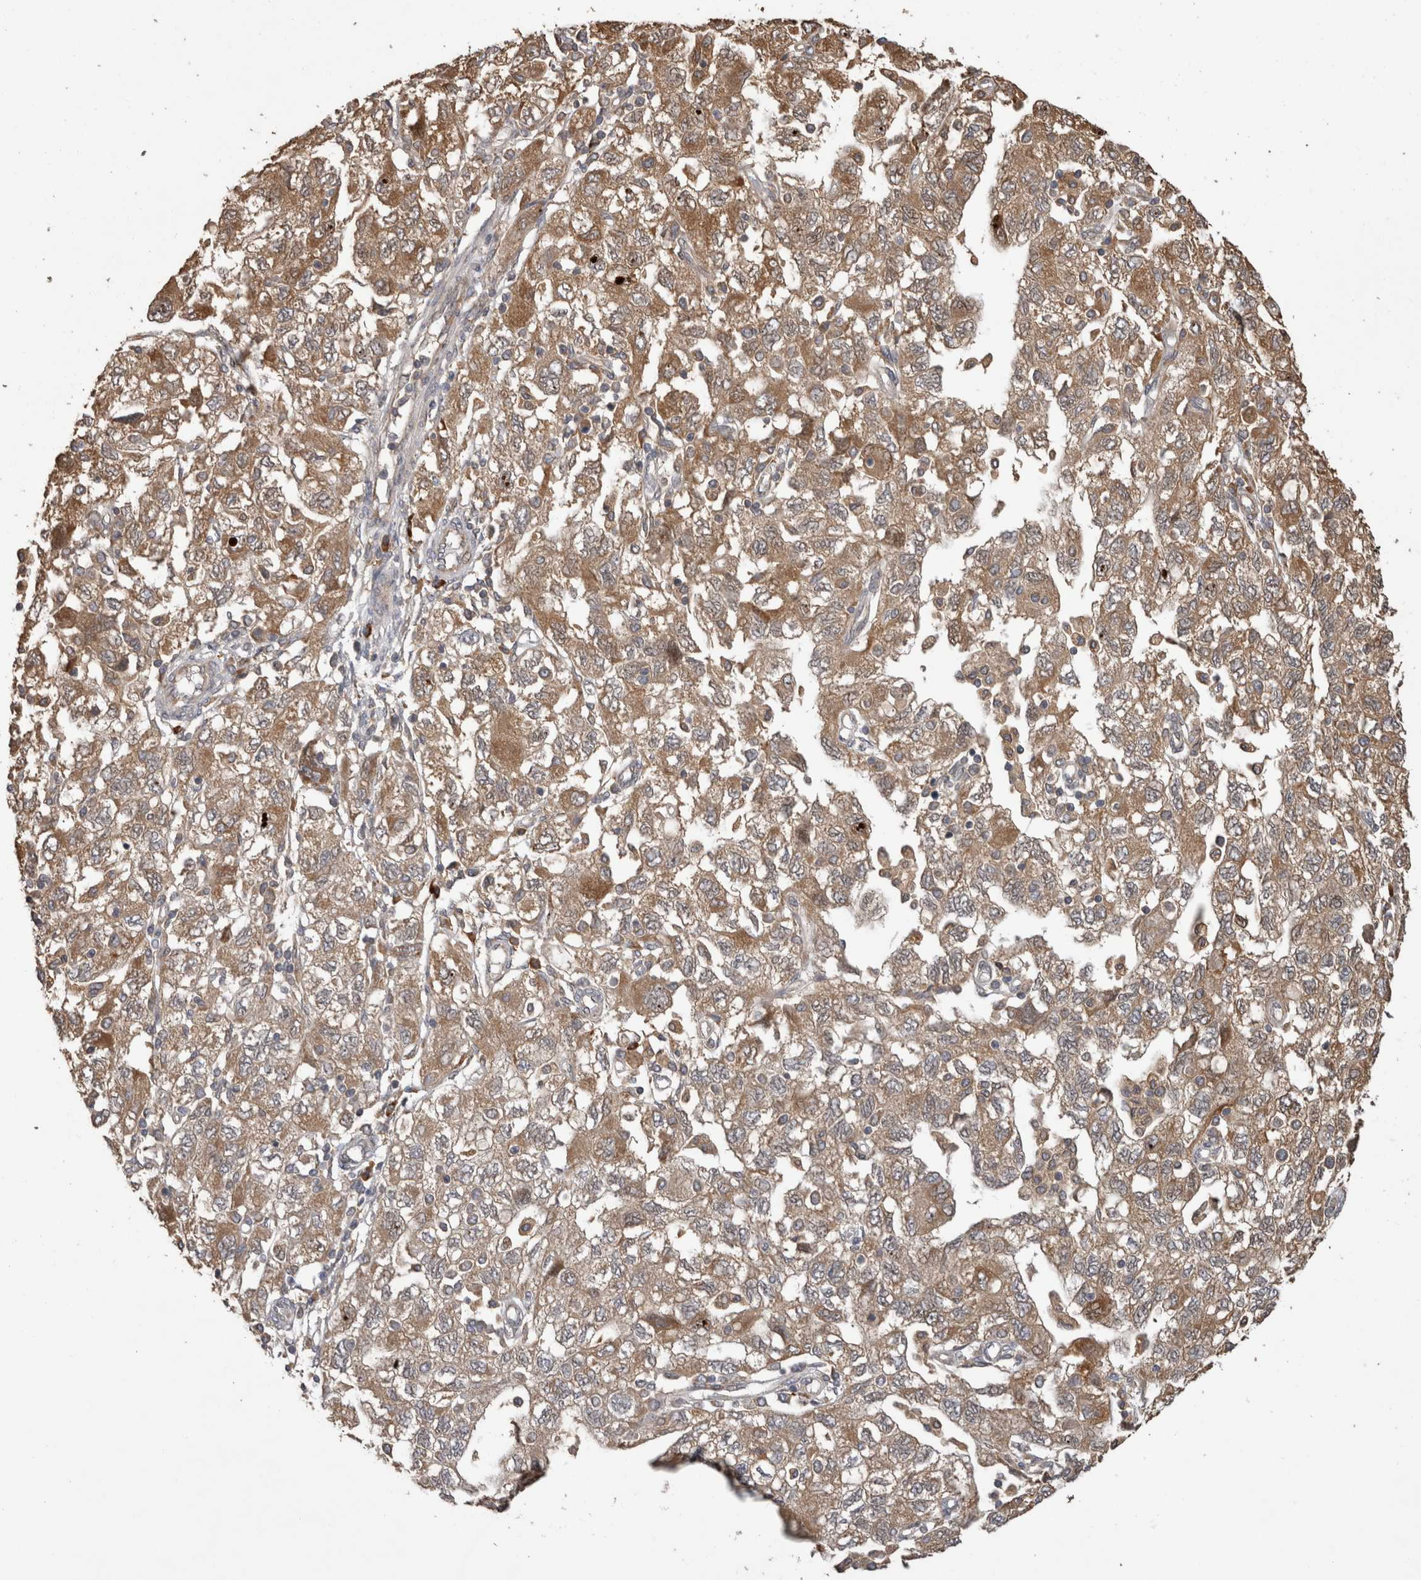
{"staining": {"intensity": "moderate", "quantity": ">75%", "location": "cytoplasmic/membranous"}, "tissue": "ovarian cancer", "cell_type": "Tumor cells", "image_type": "cancer", "snomed": [{"axis": "morphology", "description": "Carcinoma, NOS"}, {"axis": "morphology", "description": "Cystadenocarcinoma, serous, NOS"}, {"axis": "topography", "description": "Ovary"}], "caption": "Approximately >75% of tumor cells in ovarian cancer reveal moderate cytoplasmic/membranous protein positivity as visualized by brown immunohistochemical staining.", "gene": "TBCE", "patient": {"sex": "female", "age": 69}}